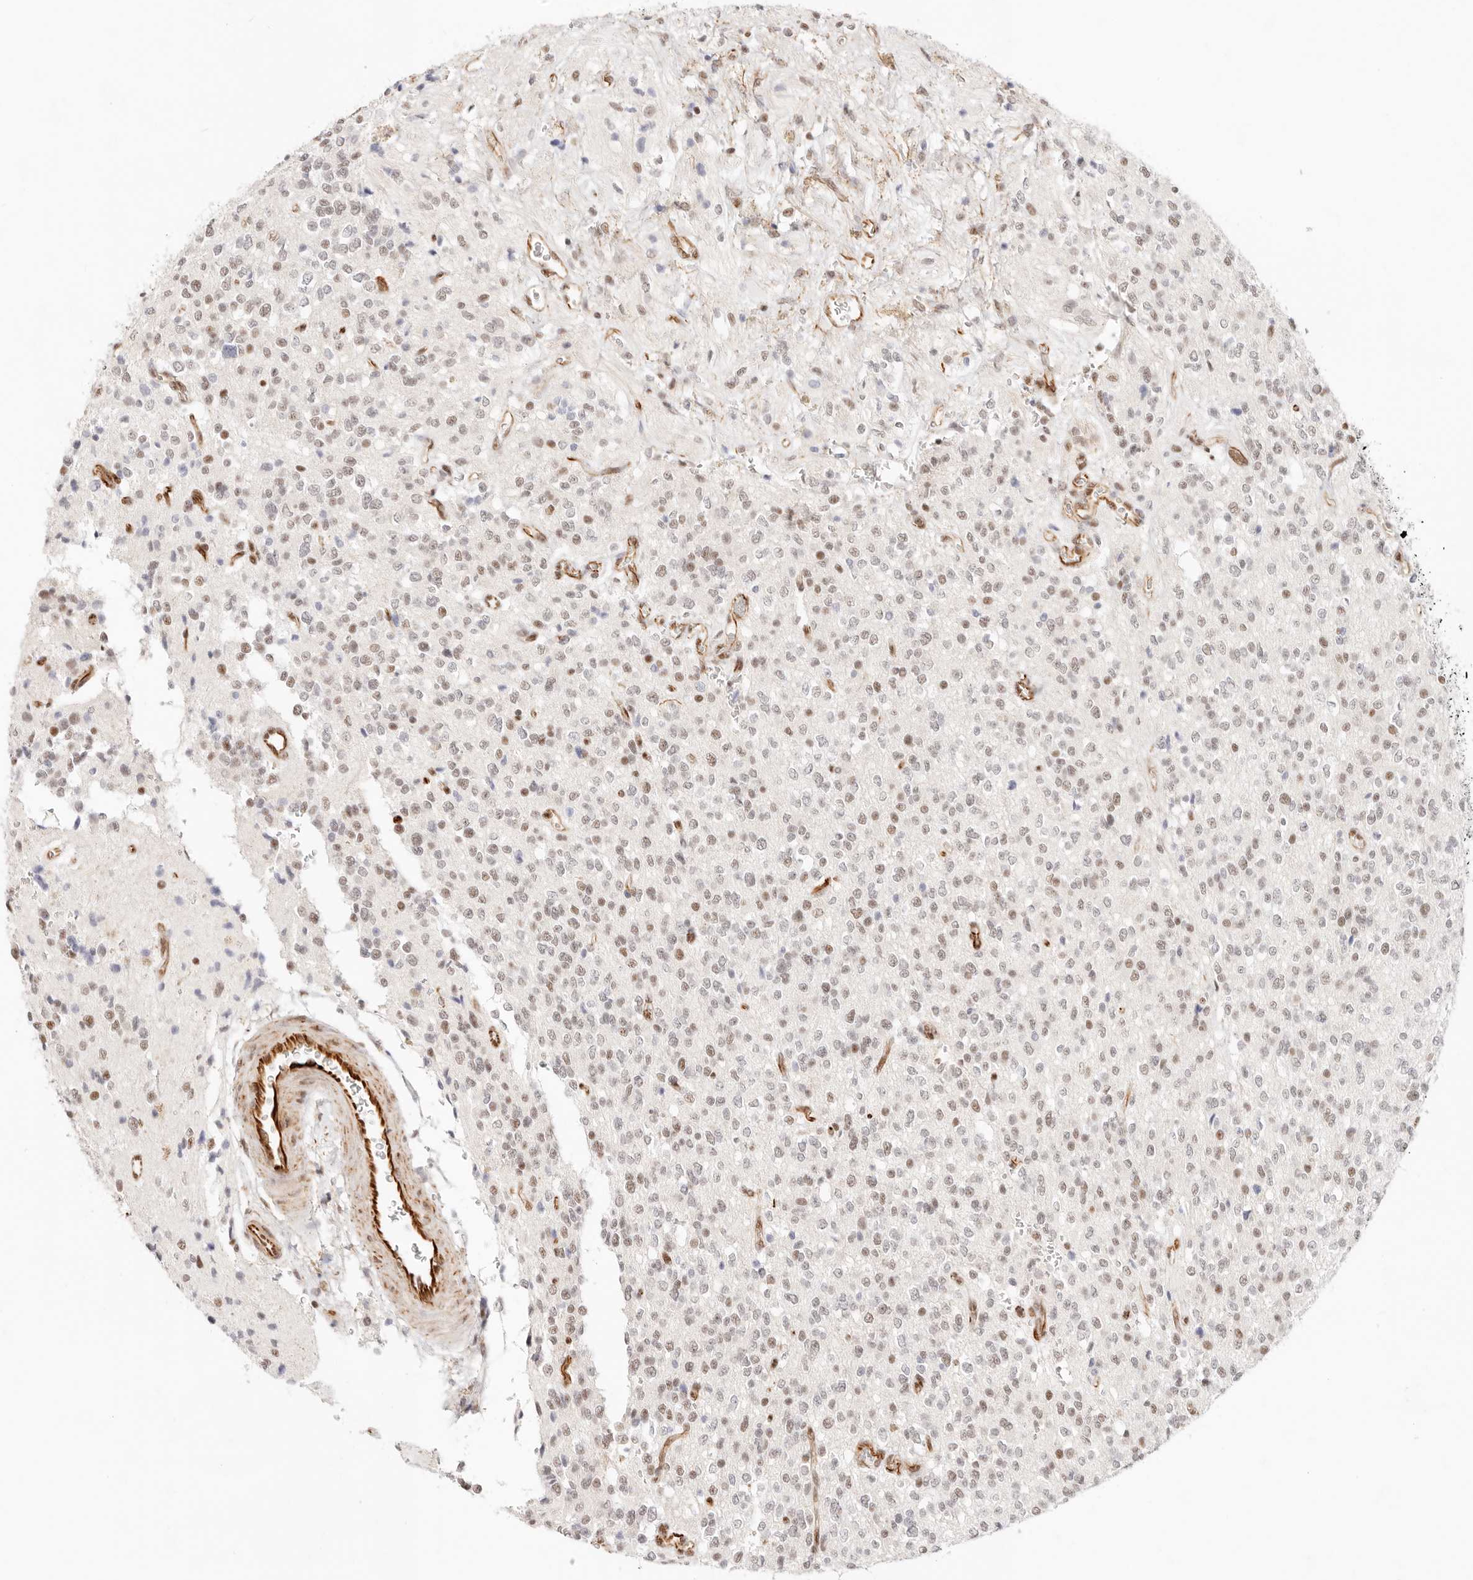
{"staining": {"intensity": "weak", "quantity": "25%-75%", "location": "nuclear"}, "tissue": "glioma", "cell_type": "Tumor cells", "image_type": "cancer", "snomed": [{"axis": "morphology", "description": "Glioma, malignant, High grade"}, {"axis": "topography", "description": "Brain"}], "caption": "The micrograph demonstrates immunohistochemical staining of malignant glioma (high-grade). There is weak nuclear expression is seen in about 25%-75% of tumor cells. (DAB IHC, brown staining for protein, blue staining for nuclei).", "gene": "ZC3H11A", "patient": {"sex": "male", "age": 34}}